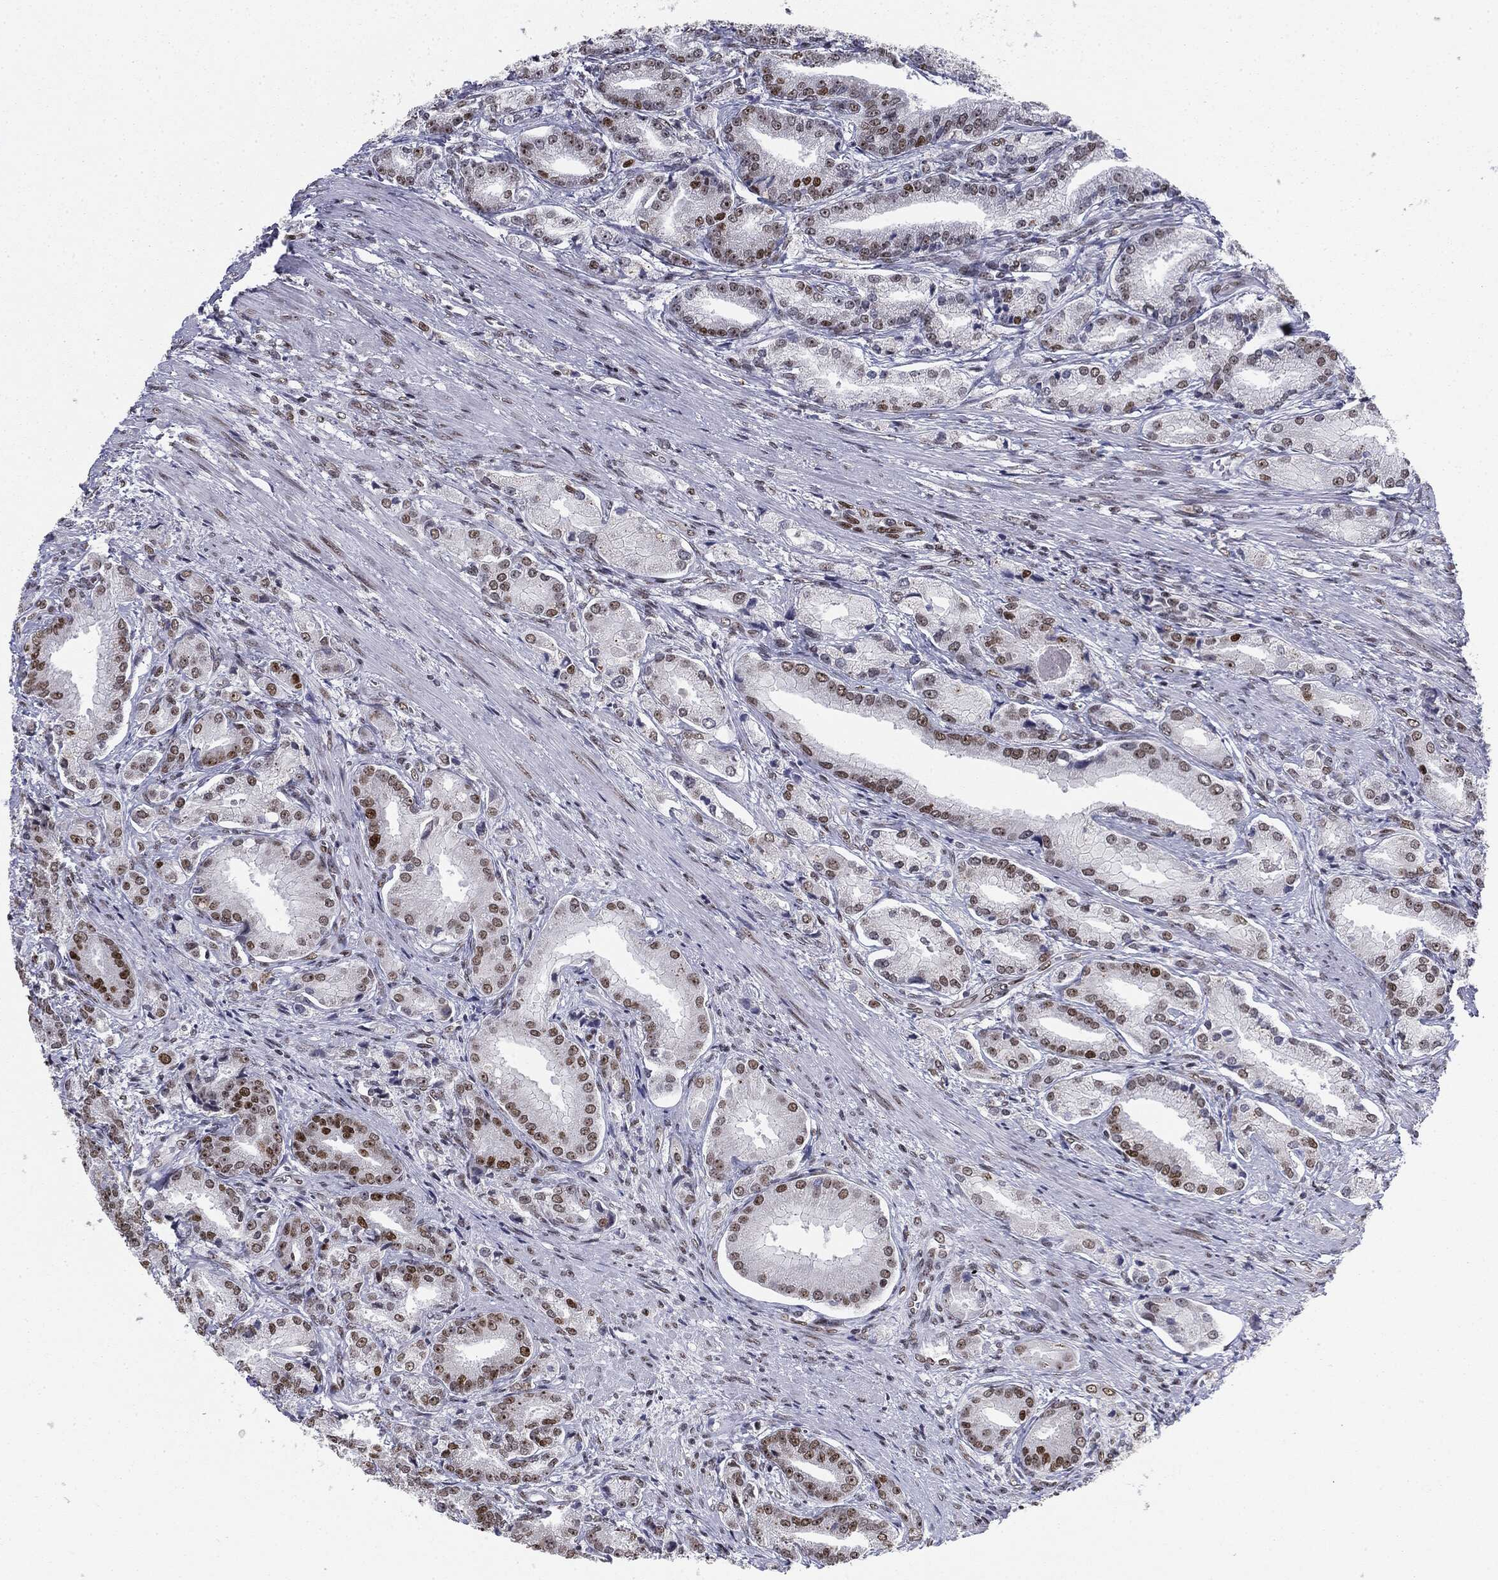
{"staining": {"intensity": "moderate", "quantity": "<25%", "location": "nuclear"}, "tissue": "prostate cancer", "cell_type": "Tumor cells", "image_type": "cancer", "snomed": [{"axis": "morphology", "description": "Adenocarcinoma, High grade"}, {"axis": "topography", "description": "Prostate and seminal vesicle, NOS"}], "caption": "Prostate cancer (adenocarcinoma (high-grade)) tissue demonstrates moderate nuclear staining in about <25% of tumor cells", "gene": "MDC1", "patient": {"sex": "male", "age": 61}}